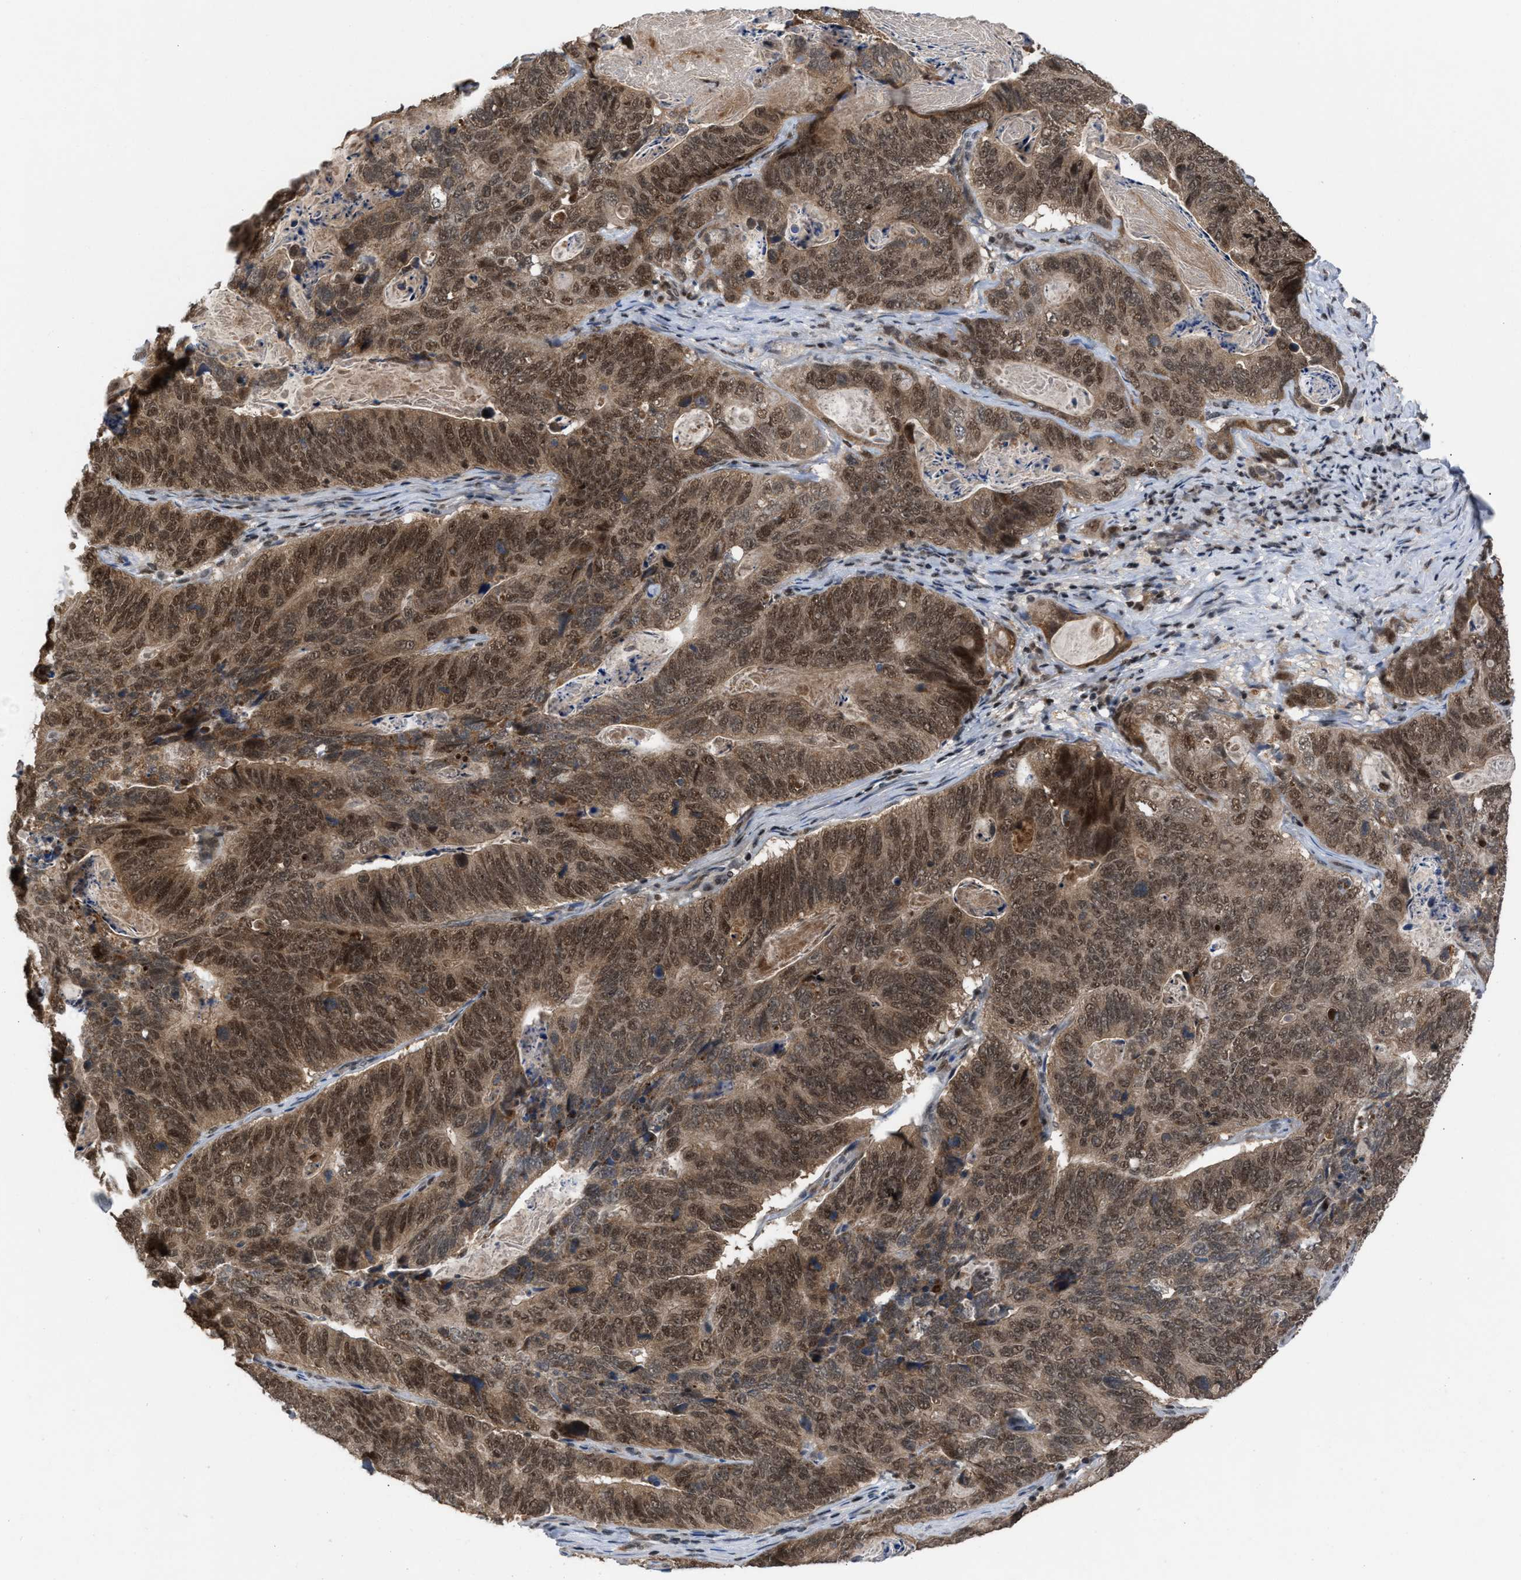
{"staining": {"intensity": "moderate", "quantity": ">75%", "location": "cytoplasmic/membranous,nuclear"}, "tissue": "stomach cancer", "cell_type": "Tumor cells", "image_type": "cancer", "snomed": [{"axis": "morphology", "description": "Normal tissue, NOS"}, {"axis": "morphology", "description": "Adenocarcinoma, NOS"}, {"axis": "topography", "description": "Stomach"}], "caption": "Stomach cancer (adenocarcinoma) was stained to show a protein in brown. There is medium levels of moderate cytoplasmic/membranous and nuclear expression in approximately >75% of tumor cells.", "gene": "C9orf78", "patient": {"sex": "female", "age": 89}}